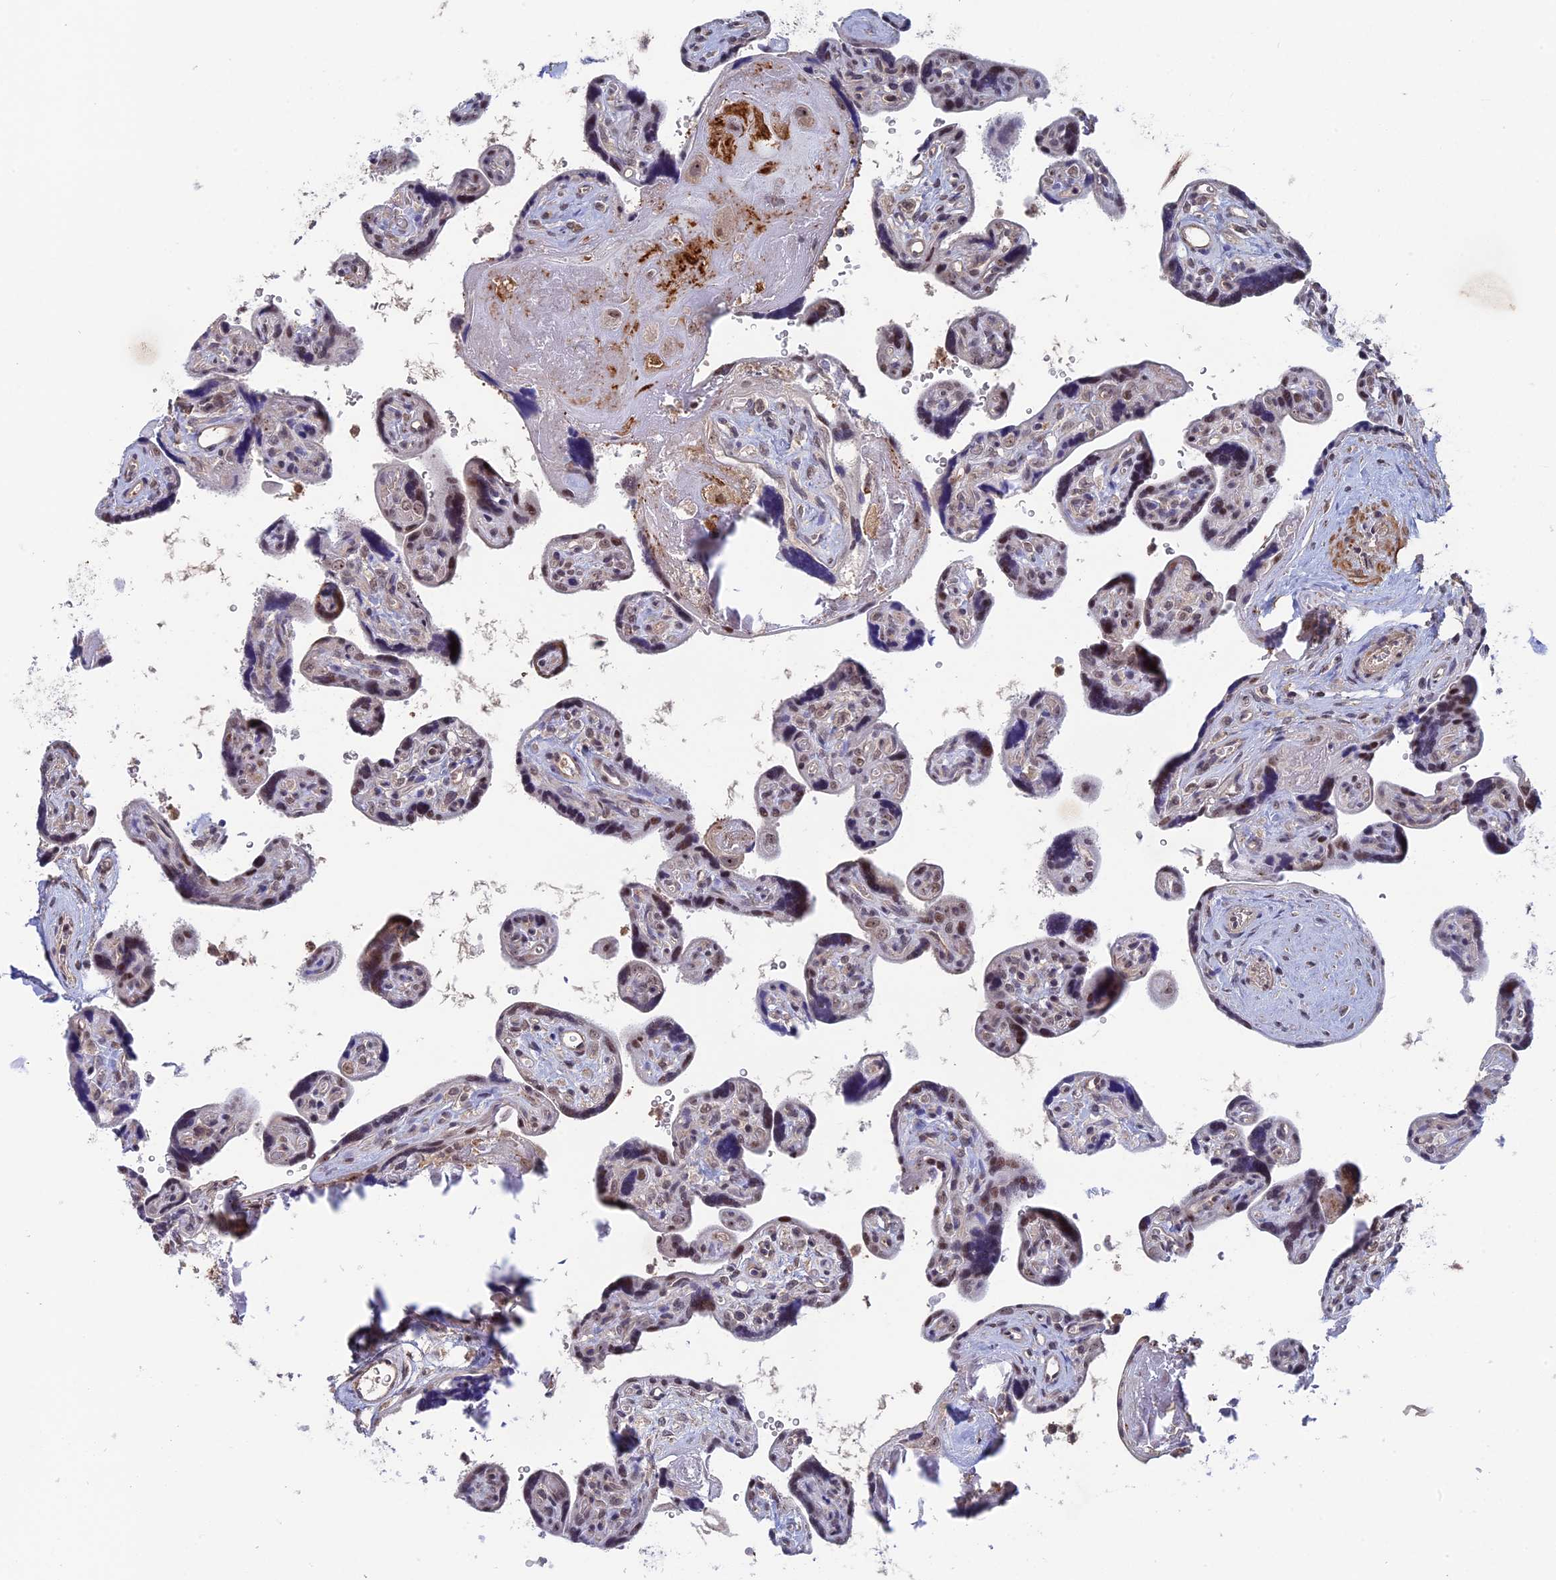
{"staining": {"intensity": "moderate", "quantity": ">75%", "location": "nuclear"}, "tissue": "placenta", "cell_type": "Decidual cells", "image_type": "normal", "snomed": [{"axis": "morphology", "description": "Normal tissue, NOS"}, {"axis": "topography", "description": "Placenta"}], "caption": "Protein expression analysis of normal human placenta reveals moderate nuclear positivity in approximately >75% of decidual cells. Immunohistochemistry (ihc) stains the protein of interest in brown and the nuclei are stained blue.", "gene": "FAM98C", "patient": {"sex": "female", "age": 39}}